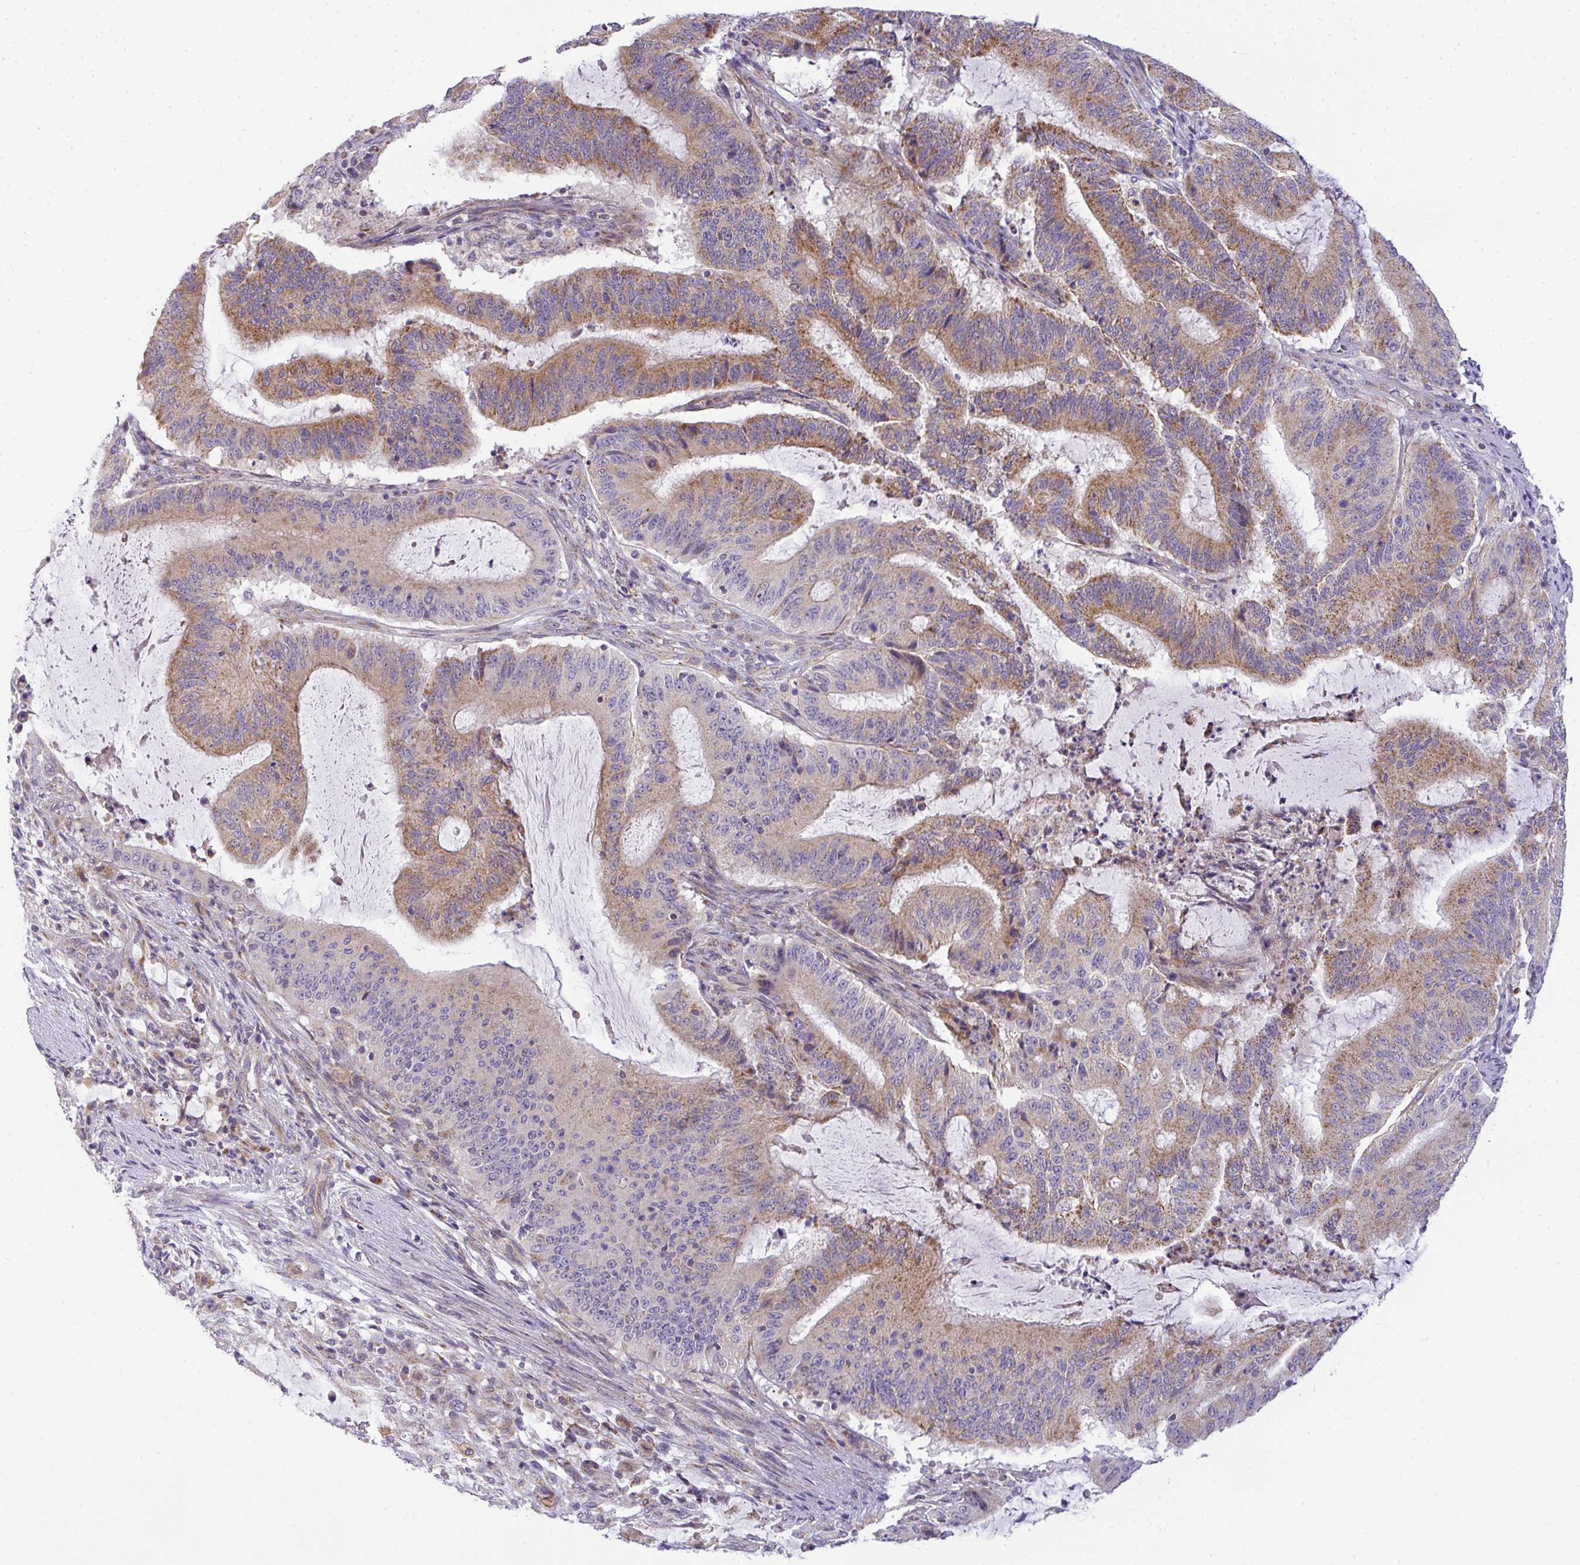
{"staining": {"intensity": "moderate", "quantity": ">75%", "location": "cytoplasmic/membranous"}, "tissue": "liver cancer", "cell_type": "Tumor cells", "image_type": "cancer", "snomed": [{"axis": "morphology", "description": "Normal tissue, NOS"}, {"axis": "morphology", "description": "Cholangiocarcinoma"}, {"axis": "topography", "description": "Liver"}, {"axis": "topography", "description": "Peripheral nerve tissue"}], "caption": "Moderate cytoplasmic/membranous expression for a protein is present in about >75% of tumor cells of liver cancer (cholangiocarcinoma) using immunohistochemistry (IHC).", "gene": "SRRM4", "patient": {"sex": "female", "age": 73}}